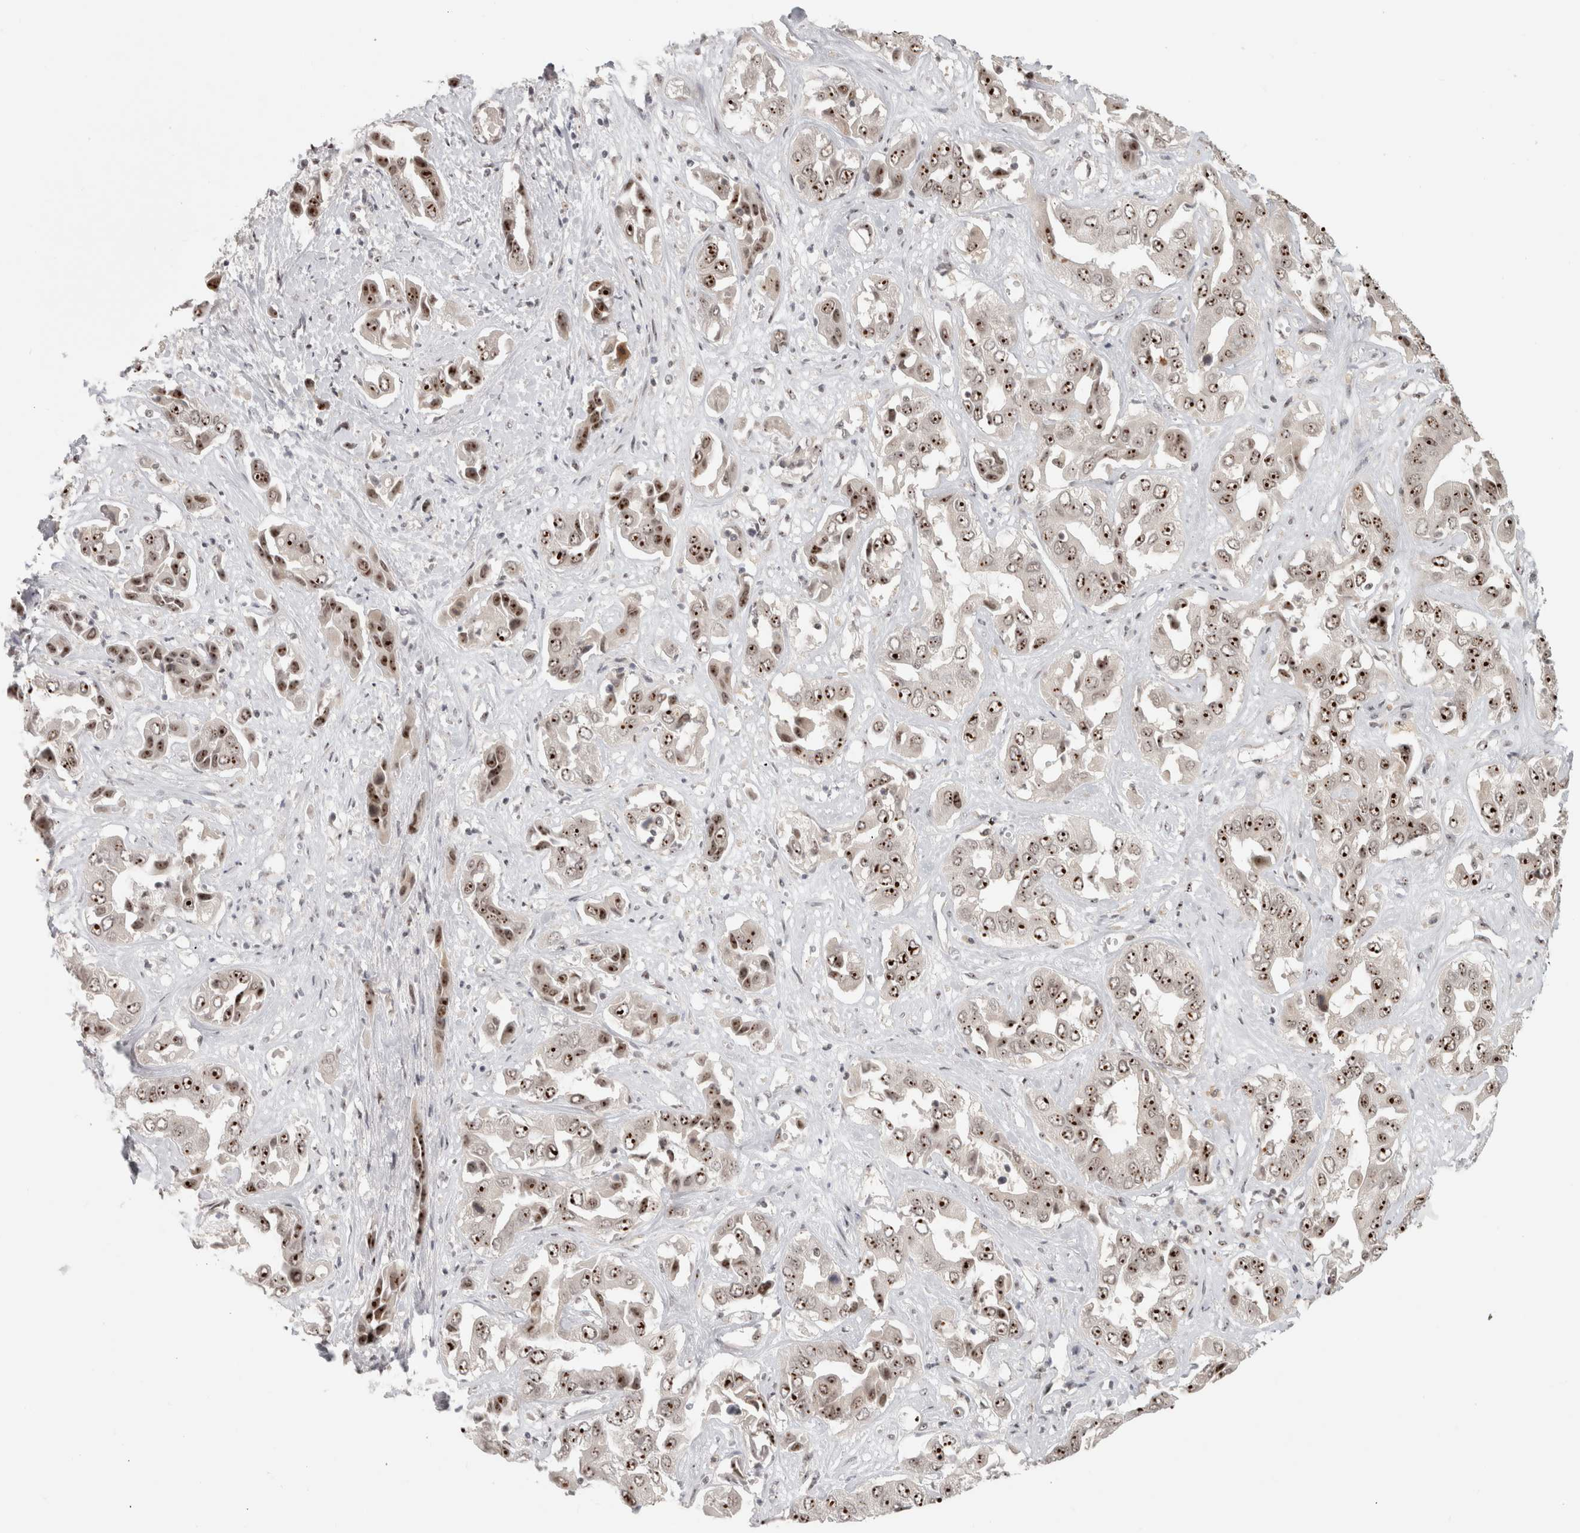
{"staining": {"intensity": "strong", "quantity": ">75%", "location": "nuclear"}, "tissue": "liver cancer", "cell_type": "Tumor cells", "image_type": "cancer", "snomed": [{"axis": "morphology", "description": "Cholangiocarcinoma"}, {"axis": "topography", "description": "Liver"}], "caption": "Immunohistochemistry (IHC) staining of liver cancer, which exhibits high levels of strong nuclear staining in about >75% of tumor cells indicating strong nuclear protein expression. The staining was performed using DAB (brown) for protein detection and nuclei were counterstained in hematoxylin (blue).", "gene": "EBNA1BP2", "patient": {"sex": "female", "age": 52}}